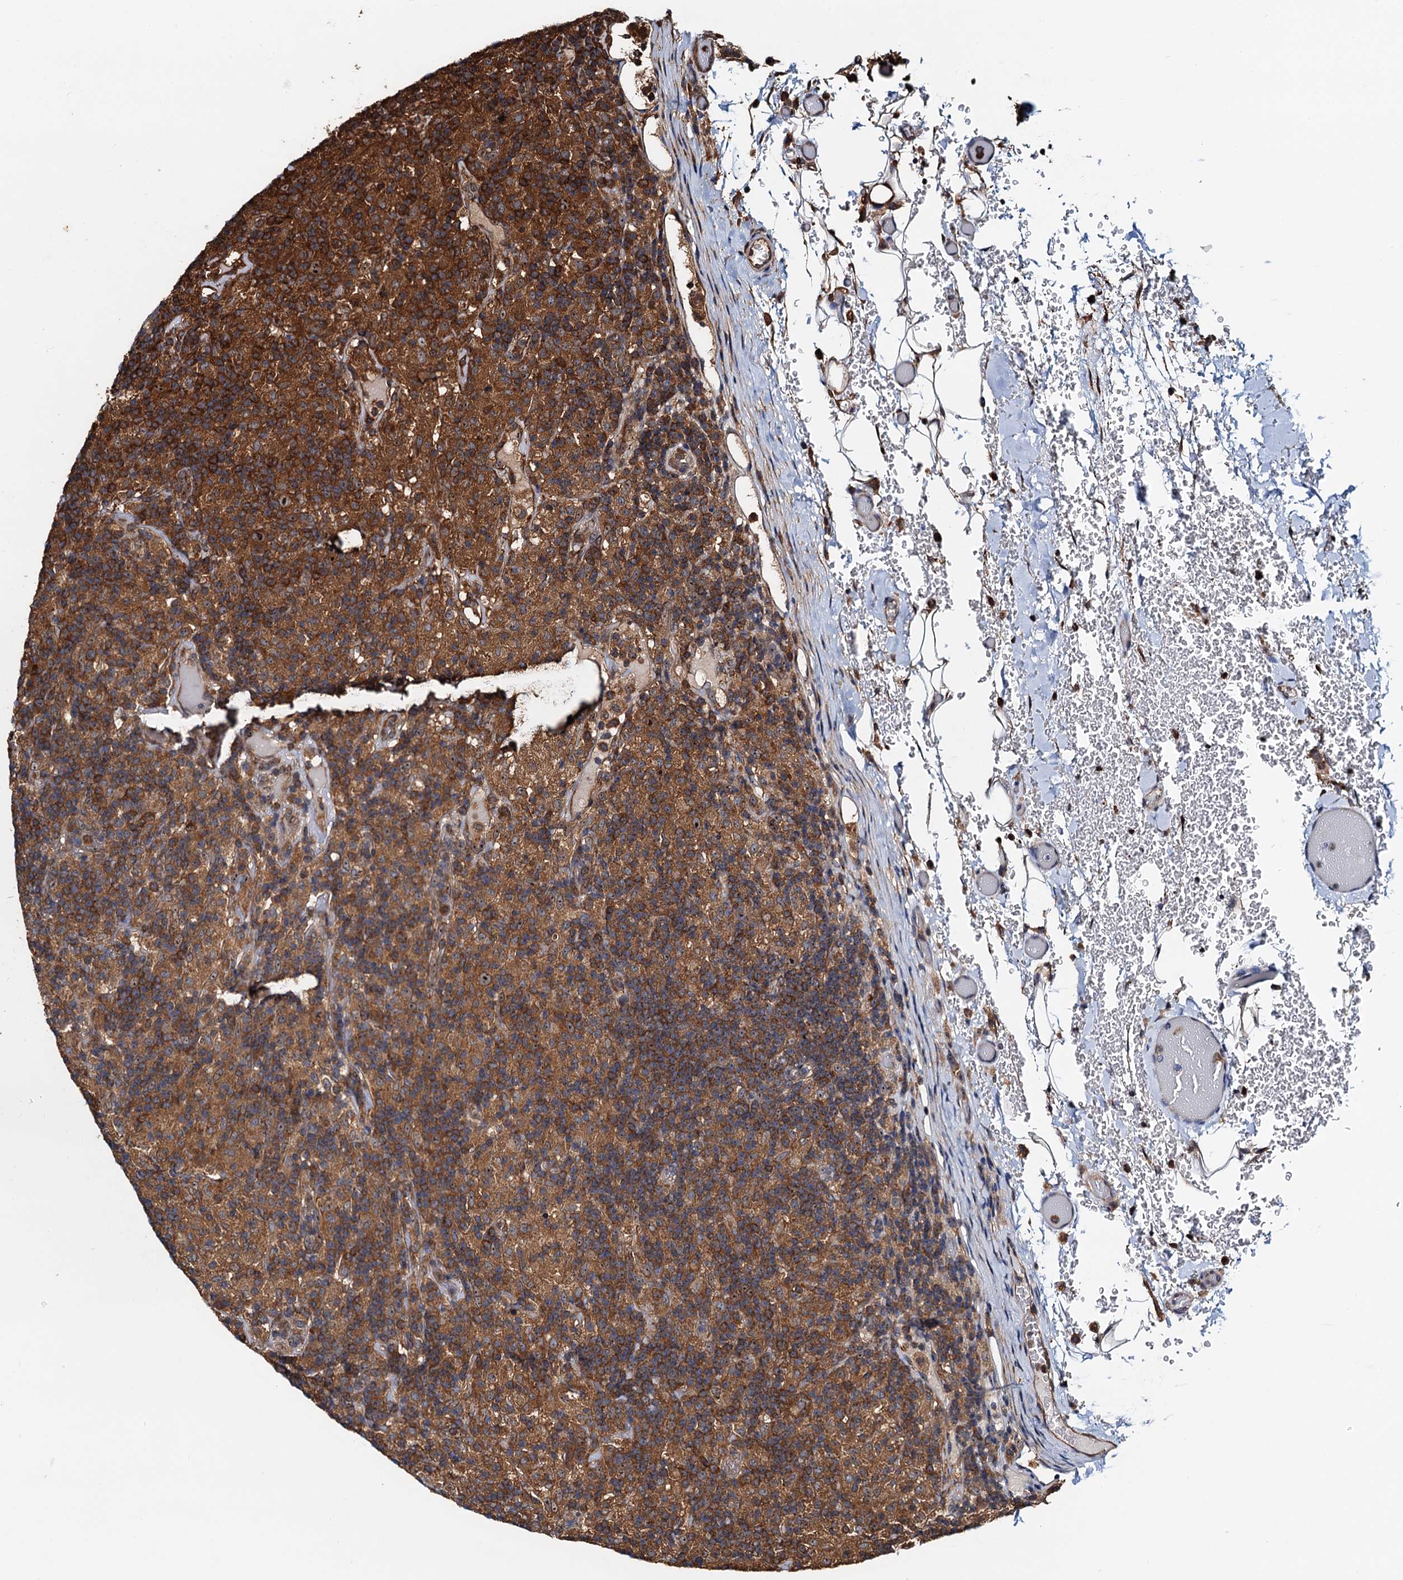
{"staining": {"intensity": "moderate", "quantity": ">75%", "location": "cytoplasmic/membranous"}, "tissue": "lymphoma", "cell_type": "Tumor cells", "image_type": "cancer", "snomed": [{"axis": "morphology", "description": "Hodgkin's disease, NOS"}, {"axis": "topography", "description": "Lymph node"}], "caption": "Immunohistochemical staining of Hodgkin's disease demonstrates medium levels of moderate cytoplasmic/membranous staining in approximately >75% of tumor cells.", "gene": "USP6NL", "patient": {"sex": "male", "age": 70}}